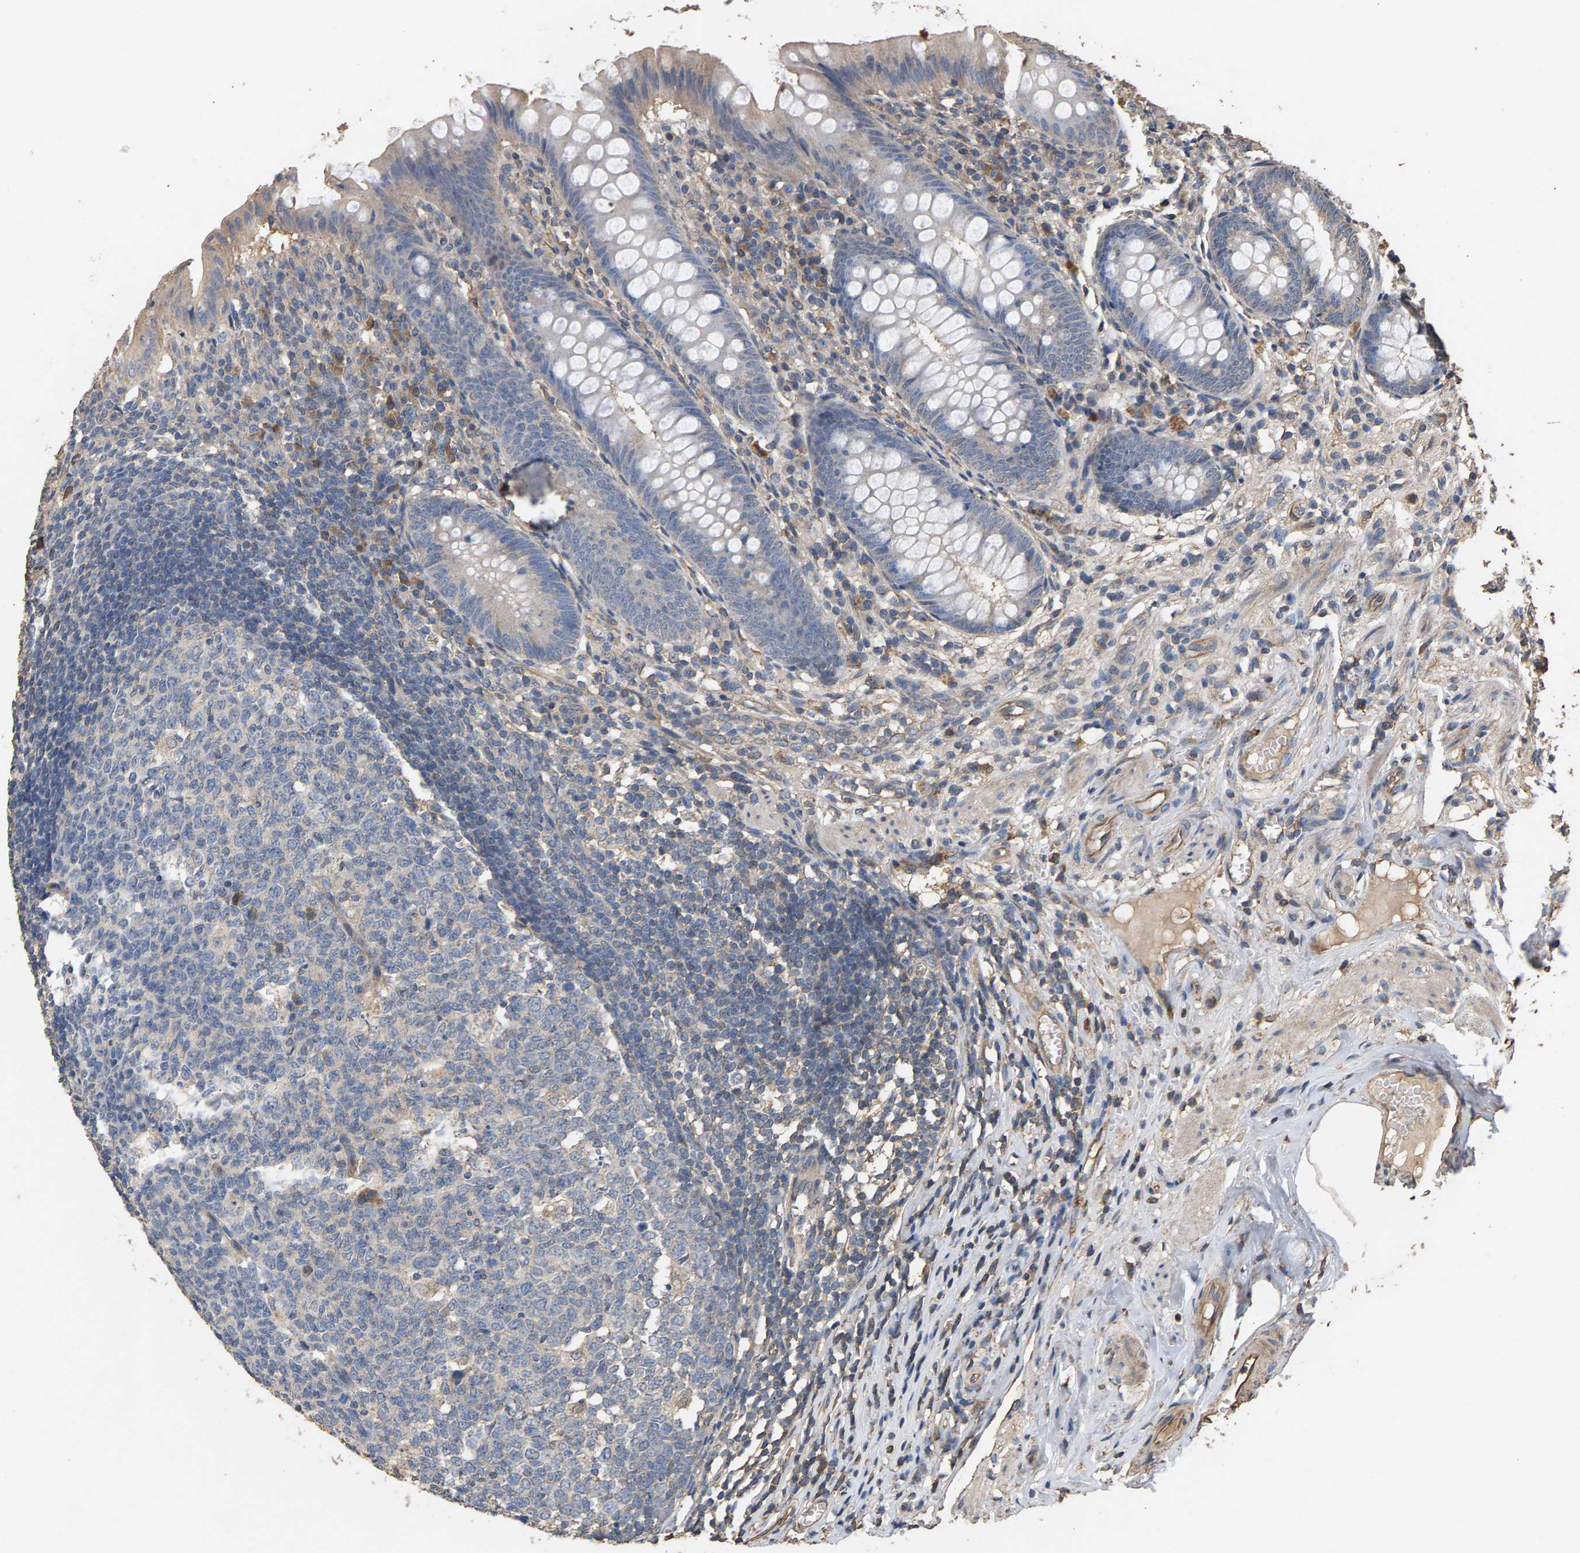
{"staining": {"intensity": "weak", "quantity": ">75%", "location": "cytoplasmic/membranous"}, "tissue": "appendix", "cell_type": "Glandular cells", "image_type": "normal", "snomed": [{"axis": "morphology", "description": "Normal tissue, NOS"}, {"axis": "topography", "description": "Appendix"}], "caption": "Immunohistochemistry photomicrograph of benign appendix: human appendix stained using immunohistochemistry (IHC) displays low levels of weak protein expression localized specifically in the cytoplasmic/membranous of glandular cells, appearing as a cytoplasmic/membranous brown color.", "gene": "HTRA3", "patient": {"sex": "male", "age": 56}}